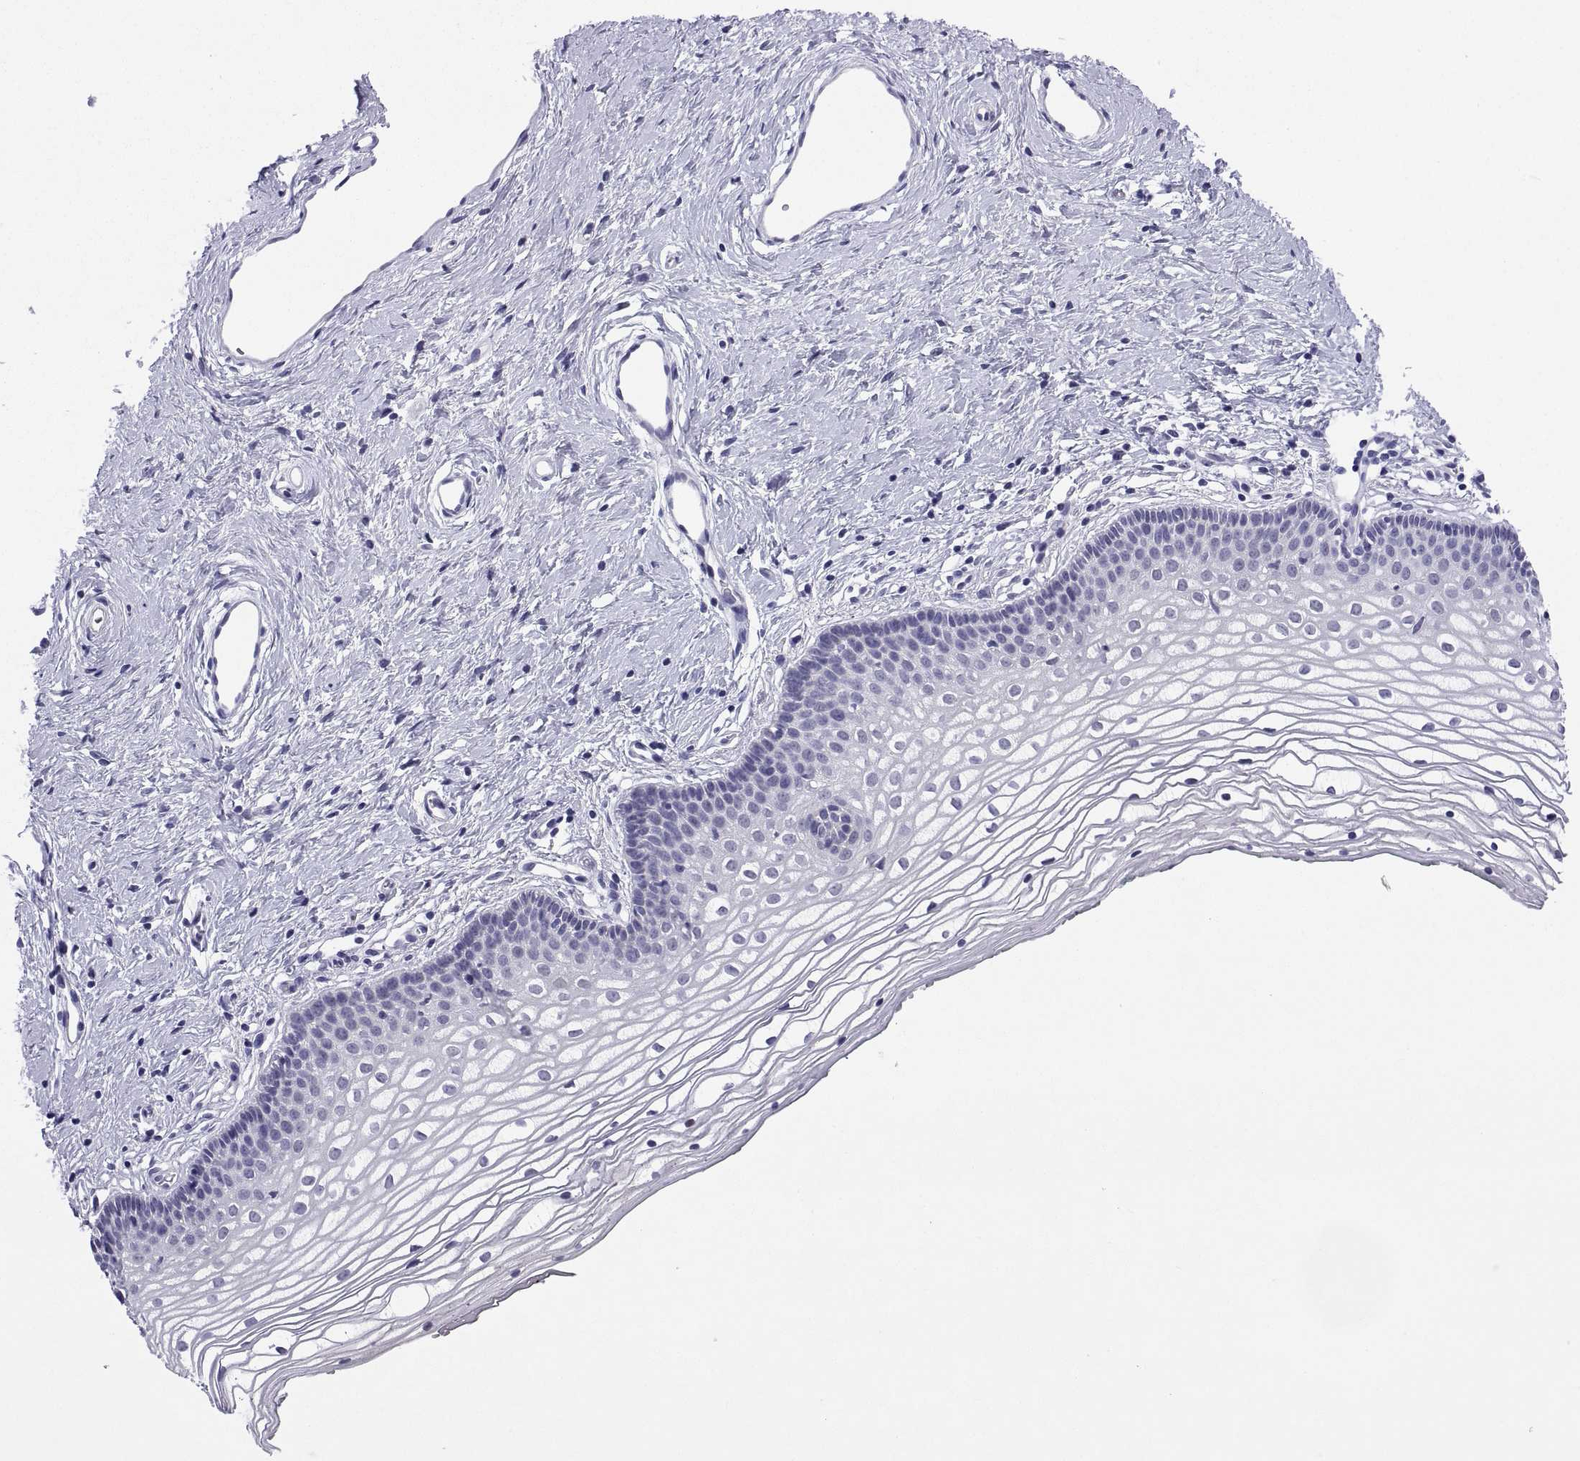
{"staining": {"intensity": "negative", "quantity": "none", "location": "none"}, "tissue": "vagina", "cell_type": "Squamous epithelial cells", "image_type": "normal", "snomed": [{"axis": "morphology", "description": "Normal tissue, NOS"}, {"axis": "topography", "description": "Vagina"}], "caption": "Squamous epithelial cells show no significant staining in benign vagina. (DAB immunohistochemistry, high magnification).", "gene": "CHCT1", "patient": {"sex": "female", "age": 36}}